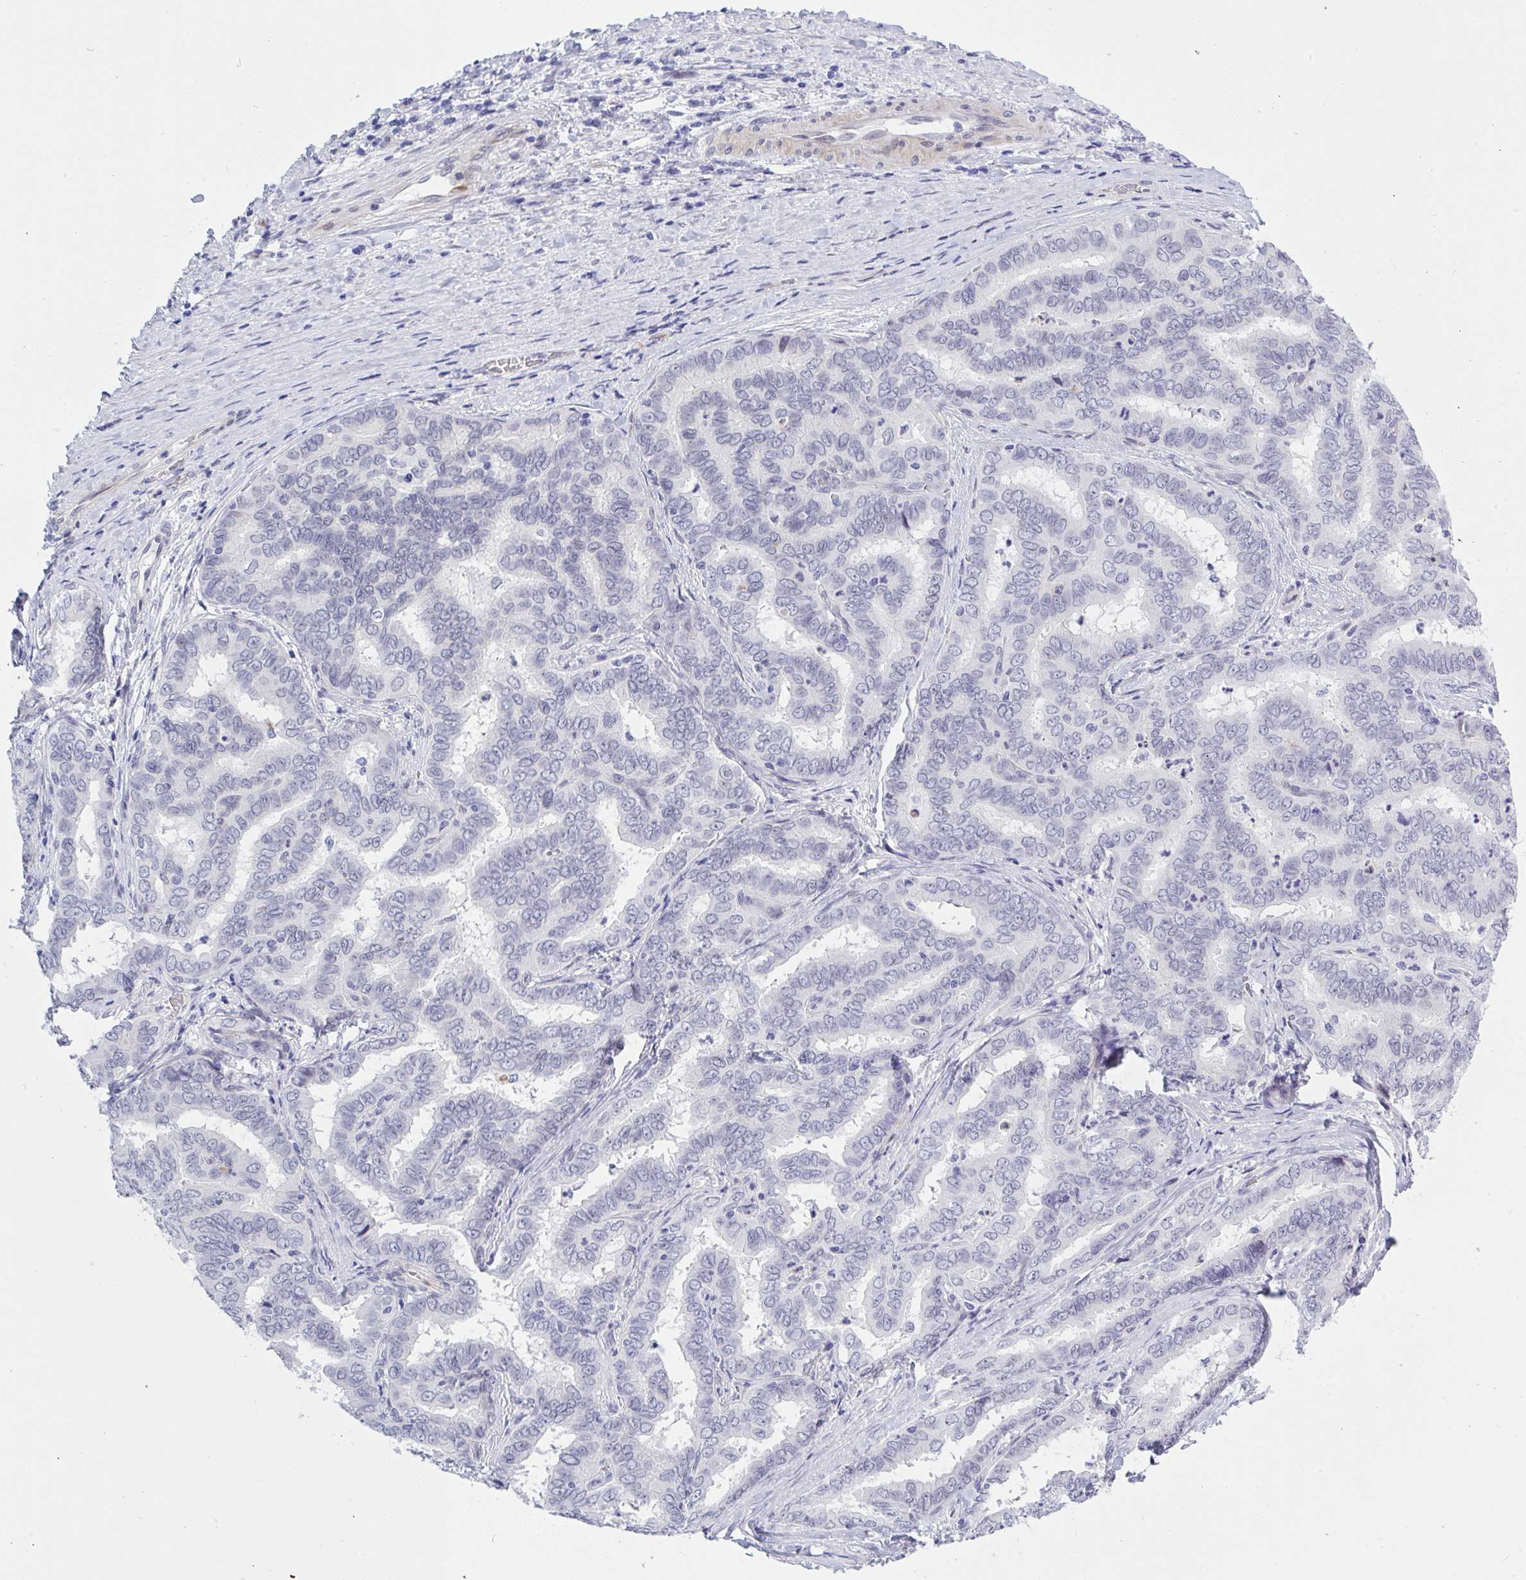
{"staining": {"intensity": "negative", "quantity": "none", "location": "none"}, "tissue": "liver cancer", "cell_type": "Tumor cells", "image_type": "cancer", "snomed": [{"axis": "morphology", "description": "Cholangiocarcinoma"}, {"axis": "topography", "description": "Liver"}], "caption": "Liver cancer (cholangiocarcinoma) stained for a protein using immunohistochemistry shows no positivity tumor cells.", "gene": "MFSD4A", "patient": {"sex": "female", "age": 64}}